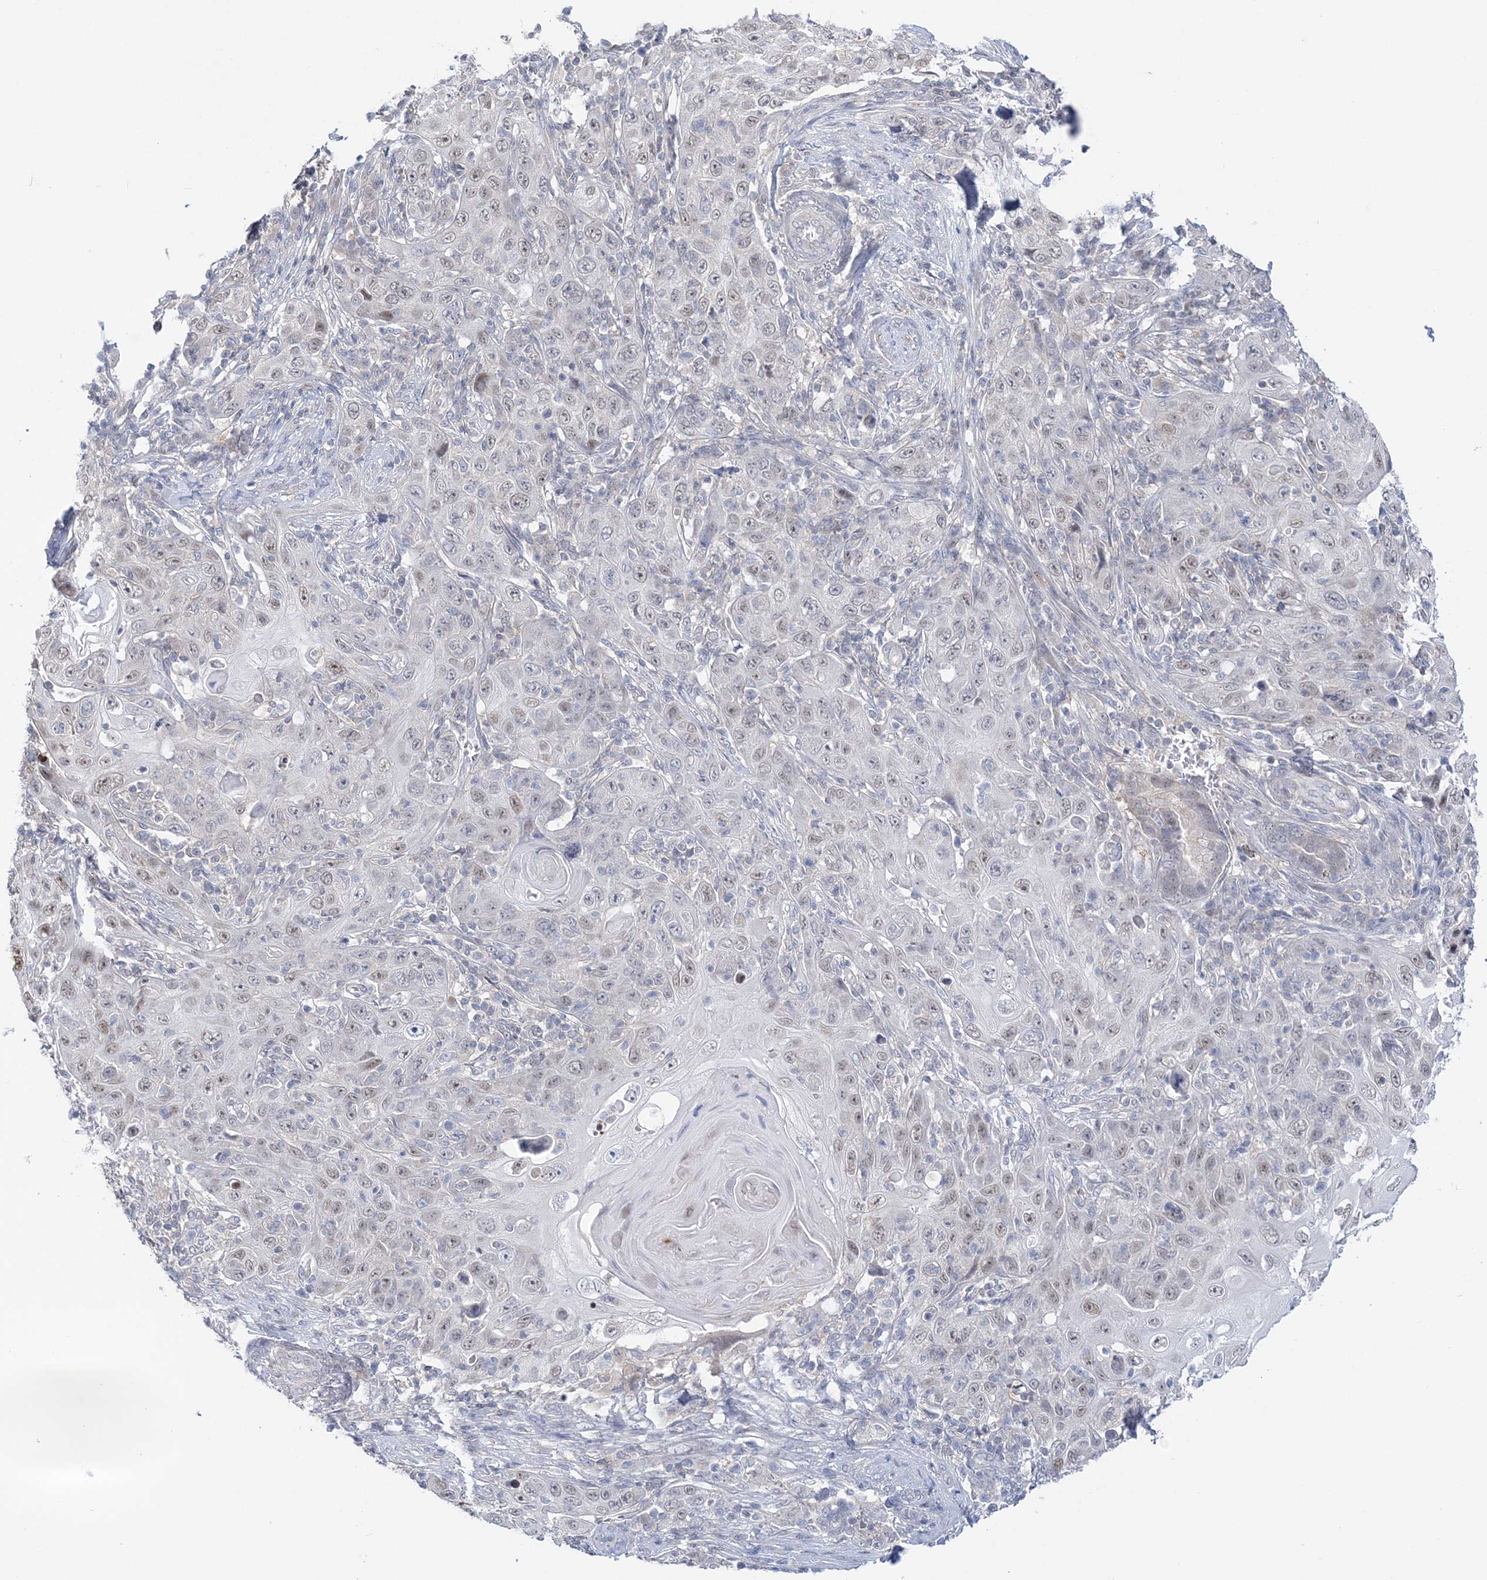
{"staining": {"intensity": "weak", "quantity": "<25%", "location": "nuclear"}, "tissue": "skin cancer", "cell_type": "Tumor cells", "image_type": "cancer", "snomed": [{"axis": "morphology", "description": "Squamous cell carcinoma, NOS"}, {"axis": "topography", "description": "Skin"}], "caption": "IHC micrograph of skin cancer (squamous cell carcinoma) stained for a protein (brown), which shows no expression in tumor cells.", "gene": "THADA", "patient": {"sex": "female", "age": 88}}